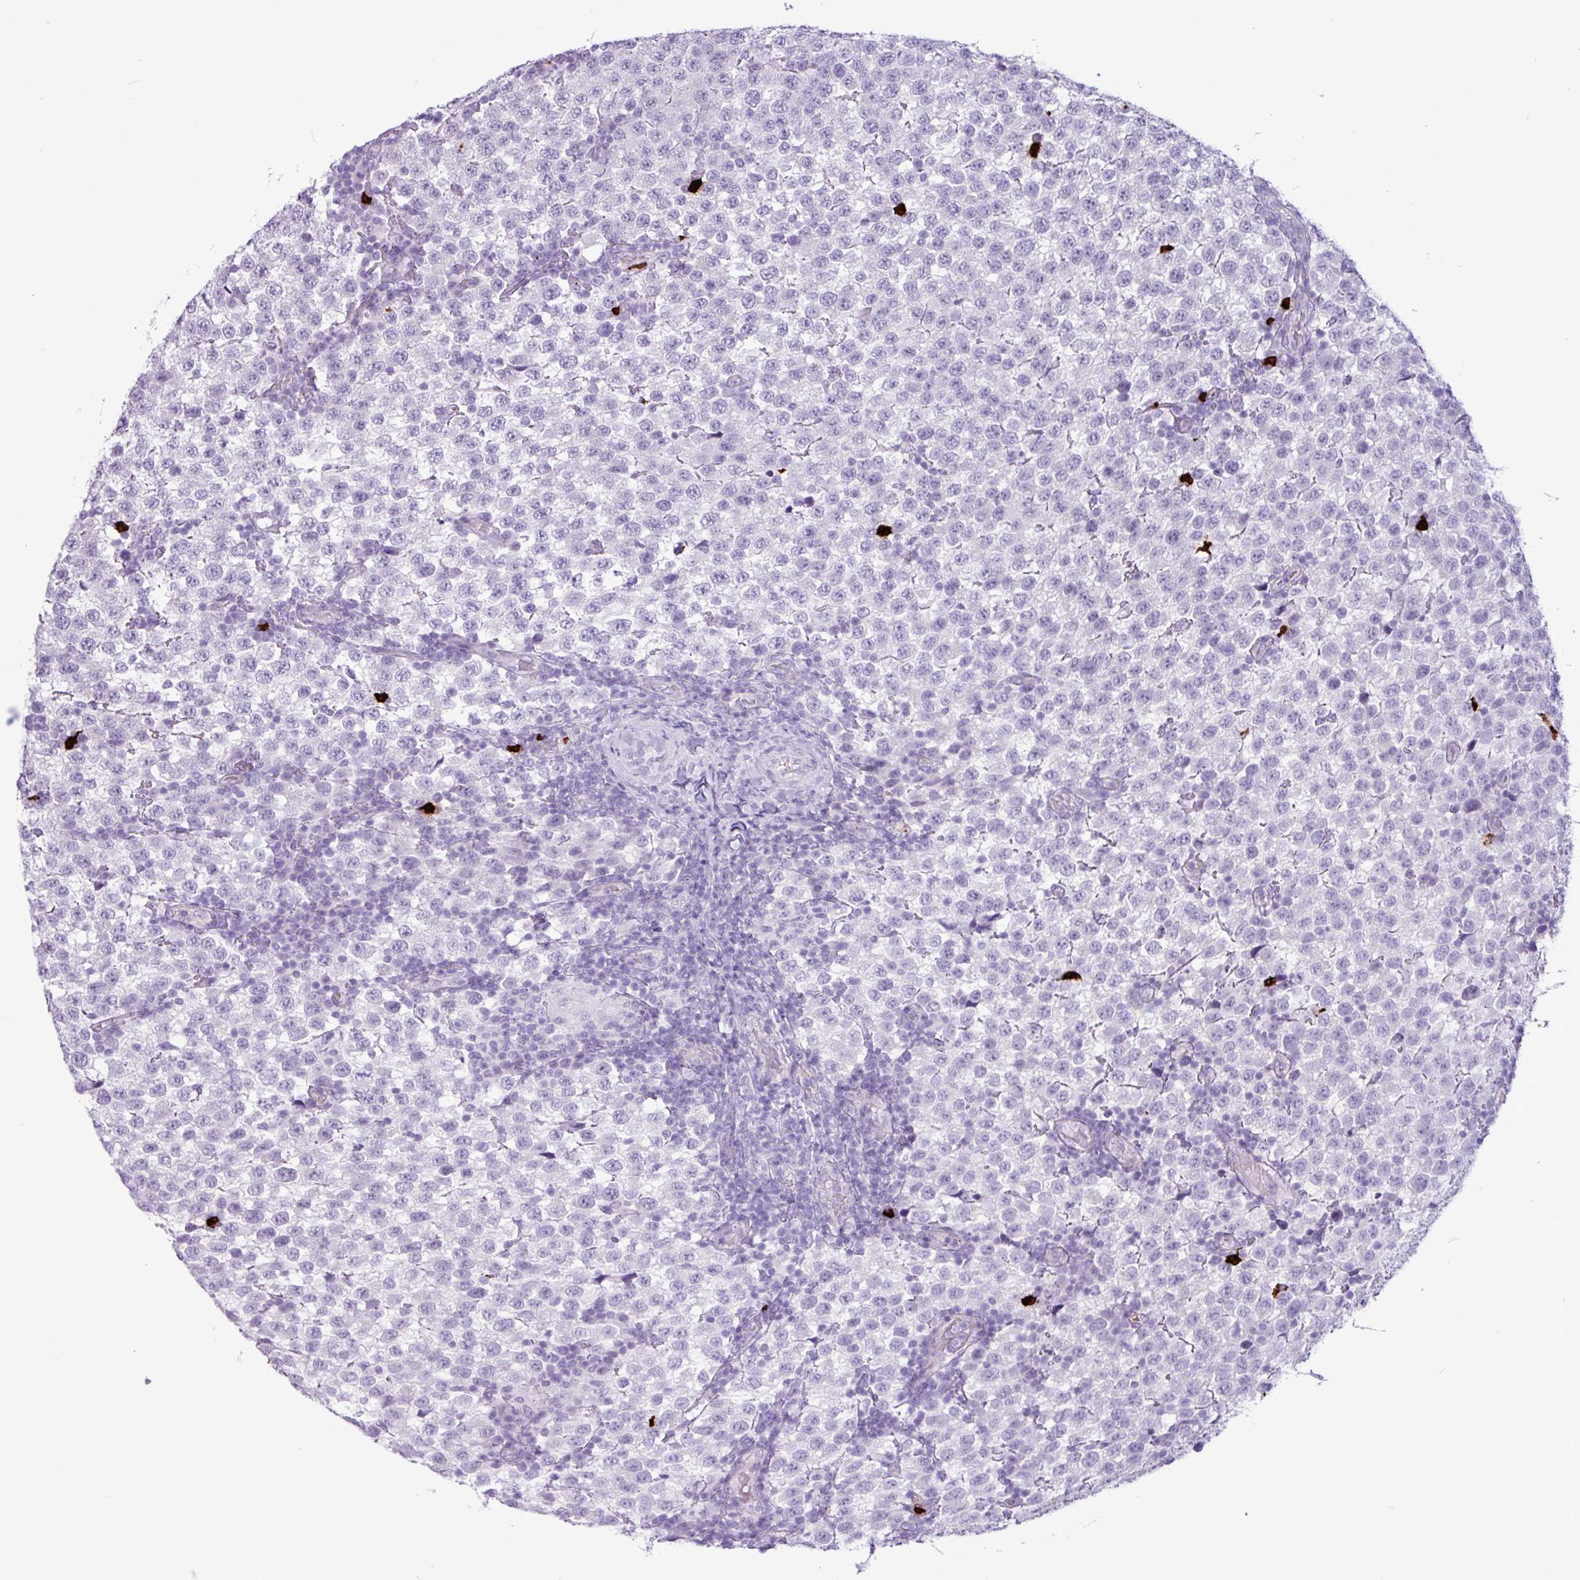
{"staining": {"intensity": "negative", "quantity": "none", "location": "none"}, "tissue": "testis cancer", "cell_type": "Tumor cells", "image_type": "cancer", "snomed": [{"axis": "morphology", "description": "Seminoma, NOS"}, {"axis": "topography", "description": "Testis"}], "caption": "A histopathology image of testis cancer stained for a protein displays no brown staining in tumor cells.", "gene": "TMEM178A", "patient": {"sex": "male", "age": 34}}